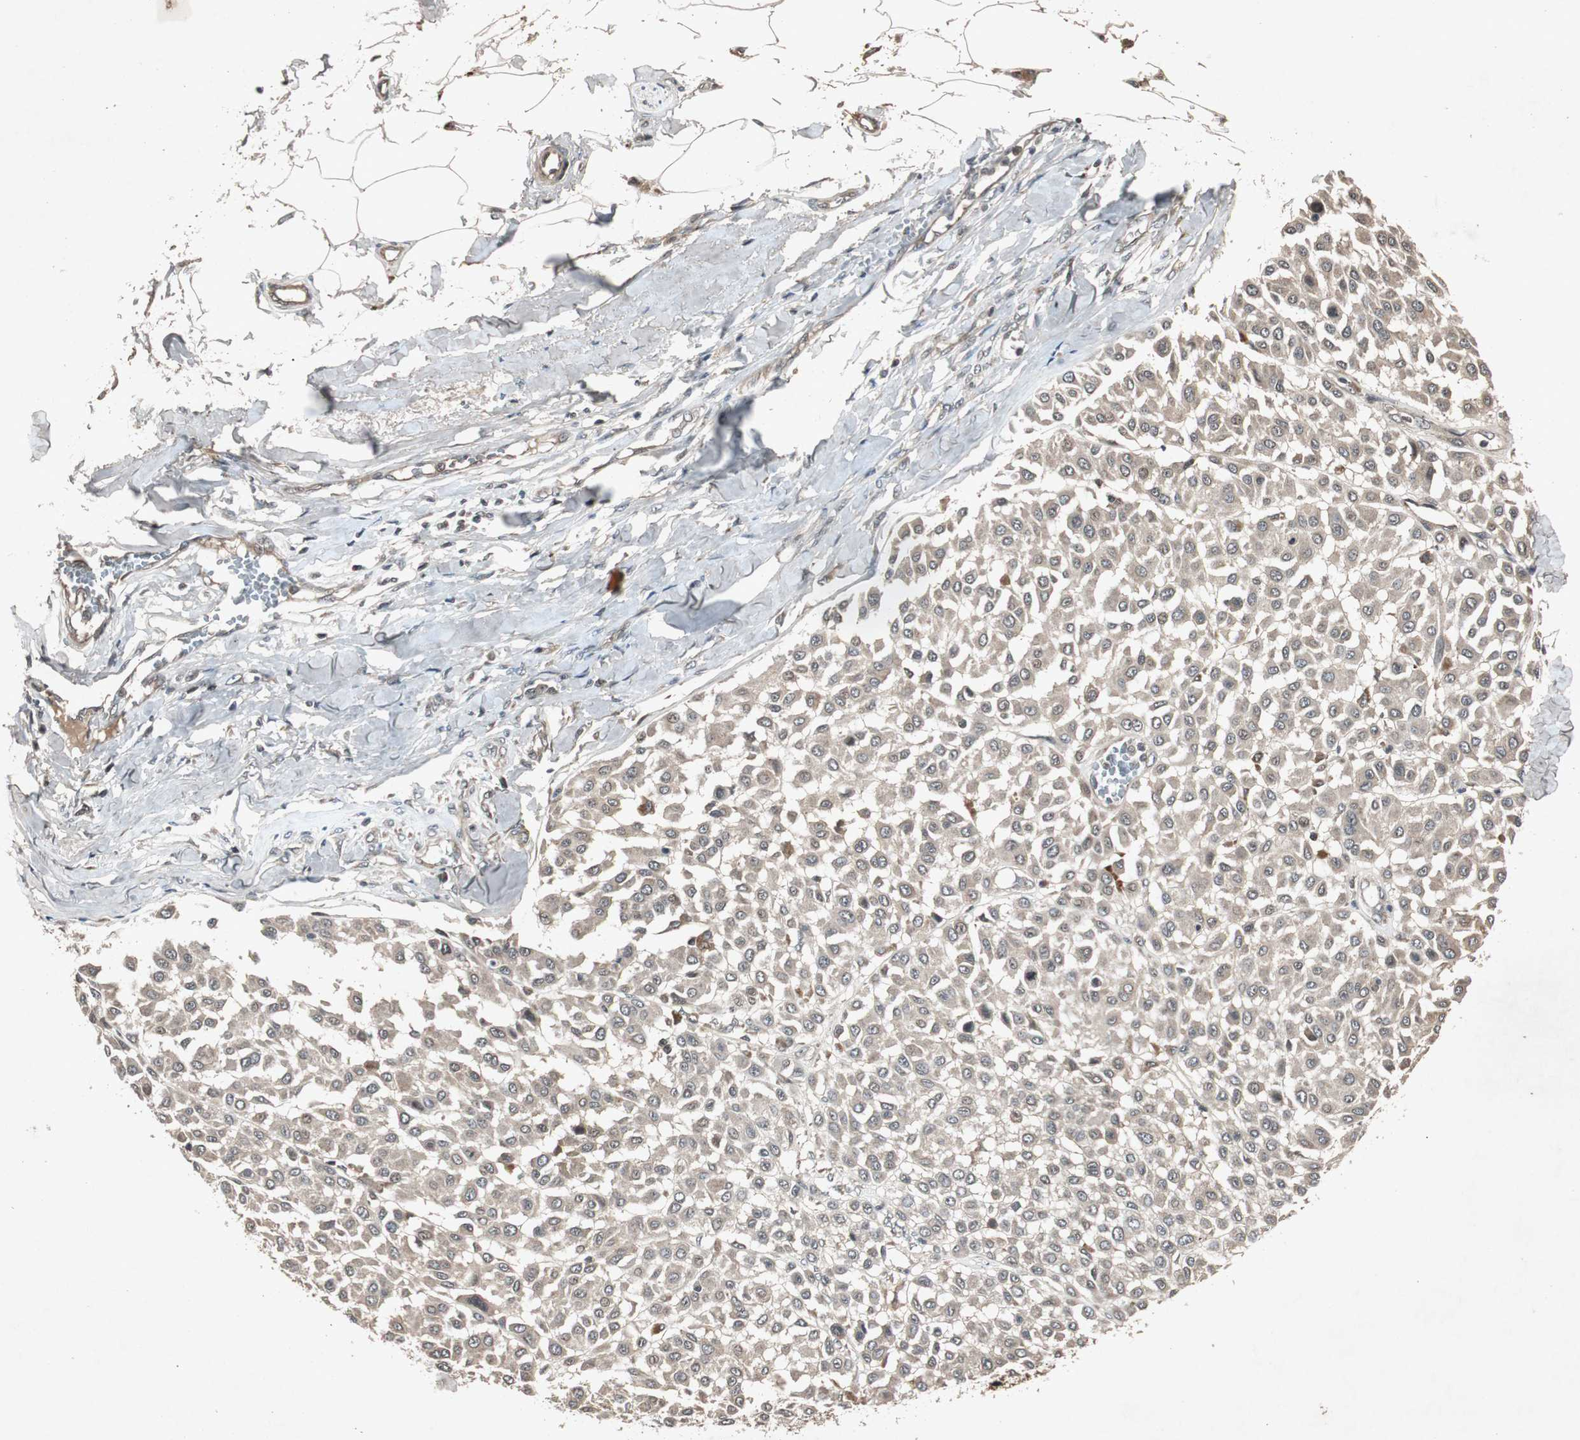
{"staining": {"intensity": "negative", "quantity": "none", "location": "none"}, "tissue": "melanoma", "cell_type": "Tumor cells", "image_type": "cancer", "snomed": [{"axis": "morphology", "description": "Malignant melanoma, Metastatic site"}, {"axis": "topography", "description": "Soft tissue"}], "caption": "An IHC micrograph of malignant melanoma (metastatic site) is shown. There is no staining in tumor cells of malignant melanoma (metastatic site).", "gene": "SLIT2", "patient": {"sex": "male", "age": 41}}